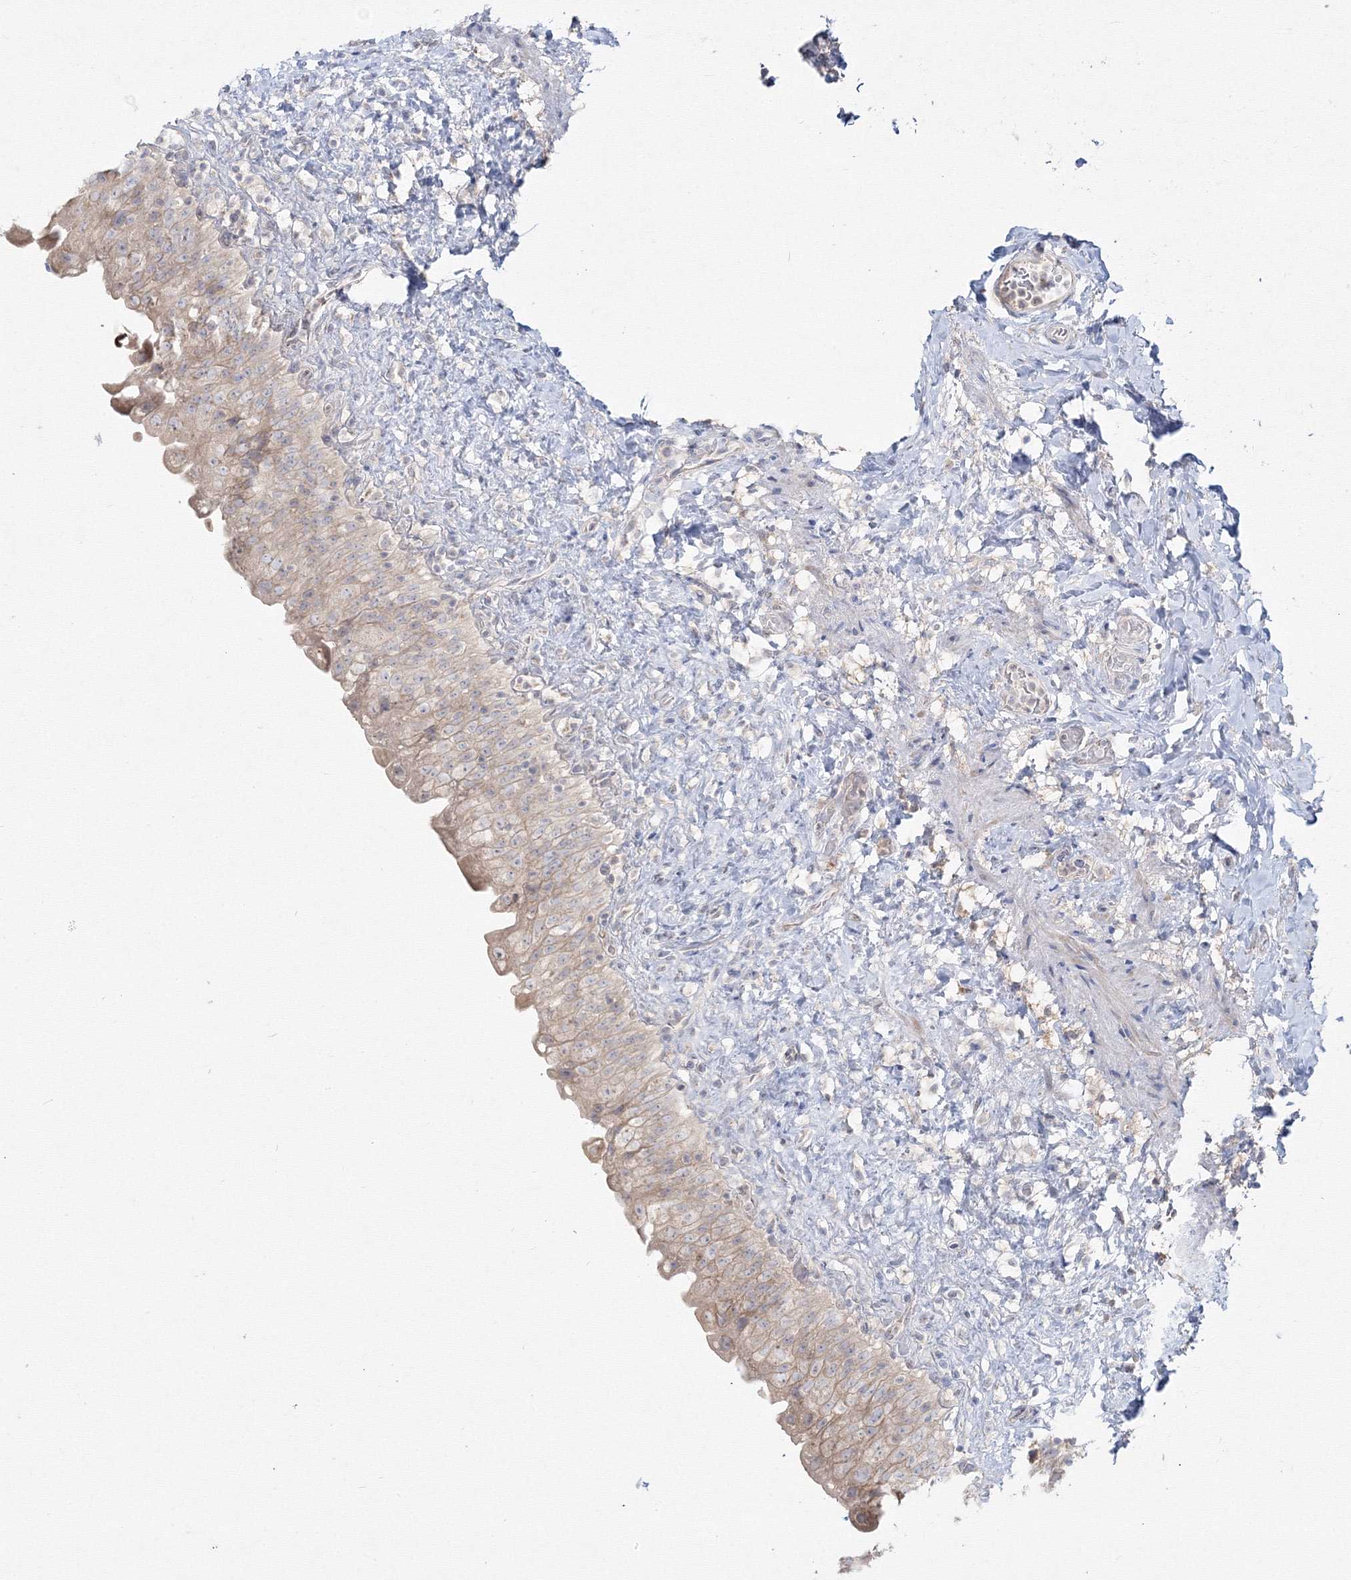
{"staining": {"intensity": "weak", "quantity": "25%-75%", "location": "cytoplasmic/membranous"}, "tissue": "urinary bladder", "cell_type": "Urothelial cells", "image_type": "normal", "snomed": [{"axis": "morphology", "description": "Normal tissue, NOS"}, {"axis": "topography", "description": "Urinary bladder"}], "caption": "Immunohistochemistry (IHC) staining of benign urinary bladder, which displays low levels of weak cytoplasmic/membranous positivity in approximately 25%-75% of urothelial cells indicating weak cytoplasmic/membranous protein positivity. The staining was performed using DAB (3,3'-diaminobenzidine) (brown) for protein detection and nuclei were counterstained in hematoxylin (blue).", "gene": "FBXL8", "patient": {"sex": "female", "age": 27}}